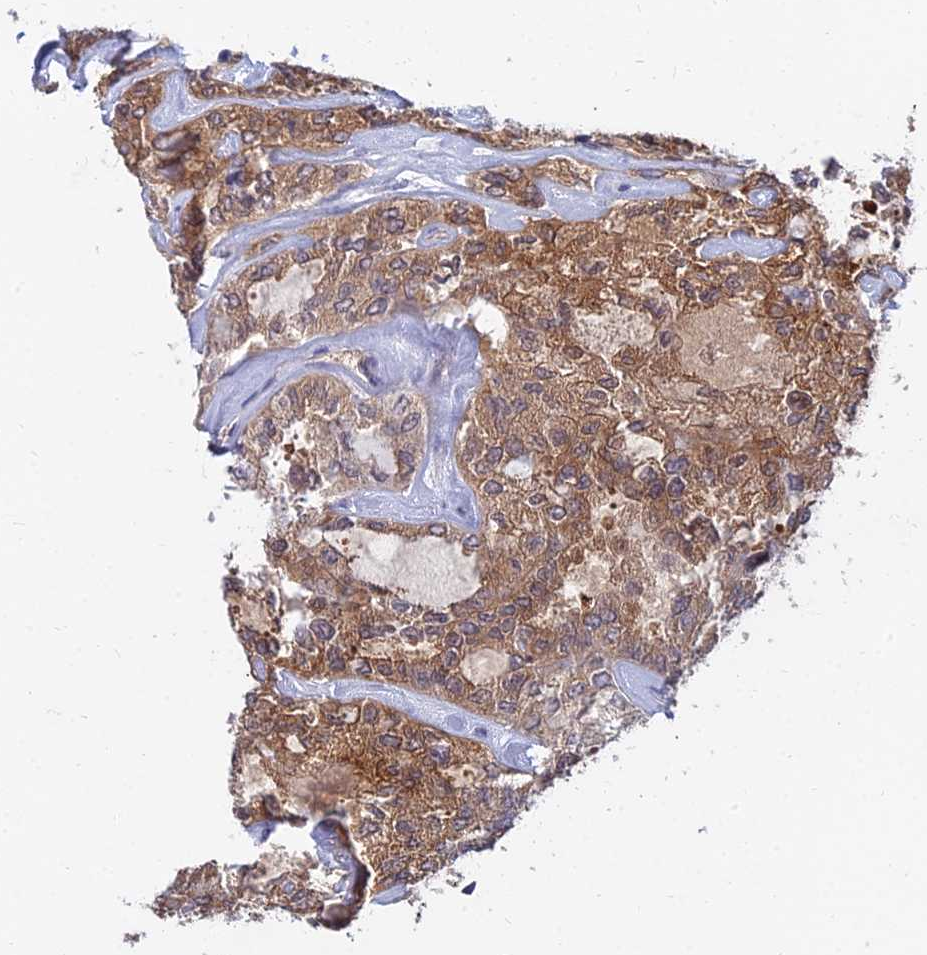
{"staining": {"intensity": "moderate", "quantity": ">75%", "location": "cytoplasmic/membranous"}, "tissue": "thyroid cancer", "cell_type": "Tumor cells", "image_type": "cancer", "snomed": [{"axis": "morphology", "description": "Follicular adenoma carcinoma, NOS"}, {"axis": "topography", "description": "Thyroid gland"}], "caption": "Brown immunohistochemical staining in human thyroid cancer (follicular adenoma carcinoma) displays moderate cytoplasmic/membranous staining in approximately >75% of tumor cells.", "gene": "B3GALT4", "patient": {"sex": "male", "age": 75}}